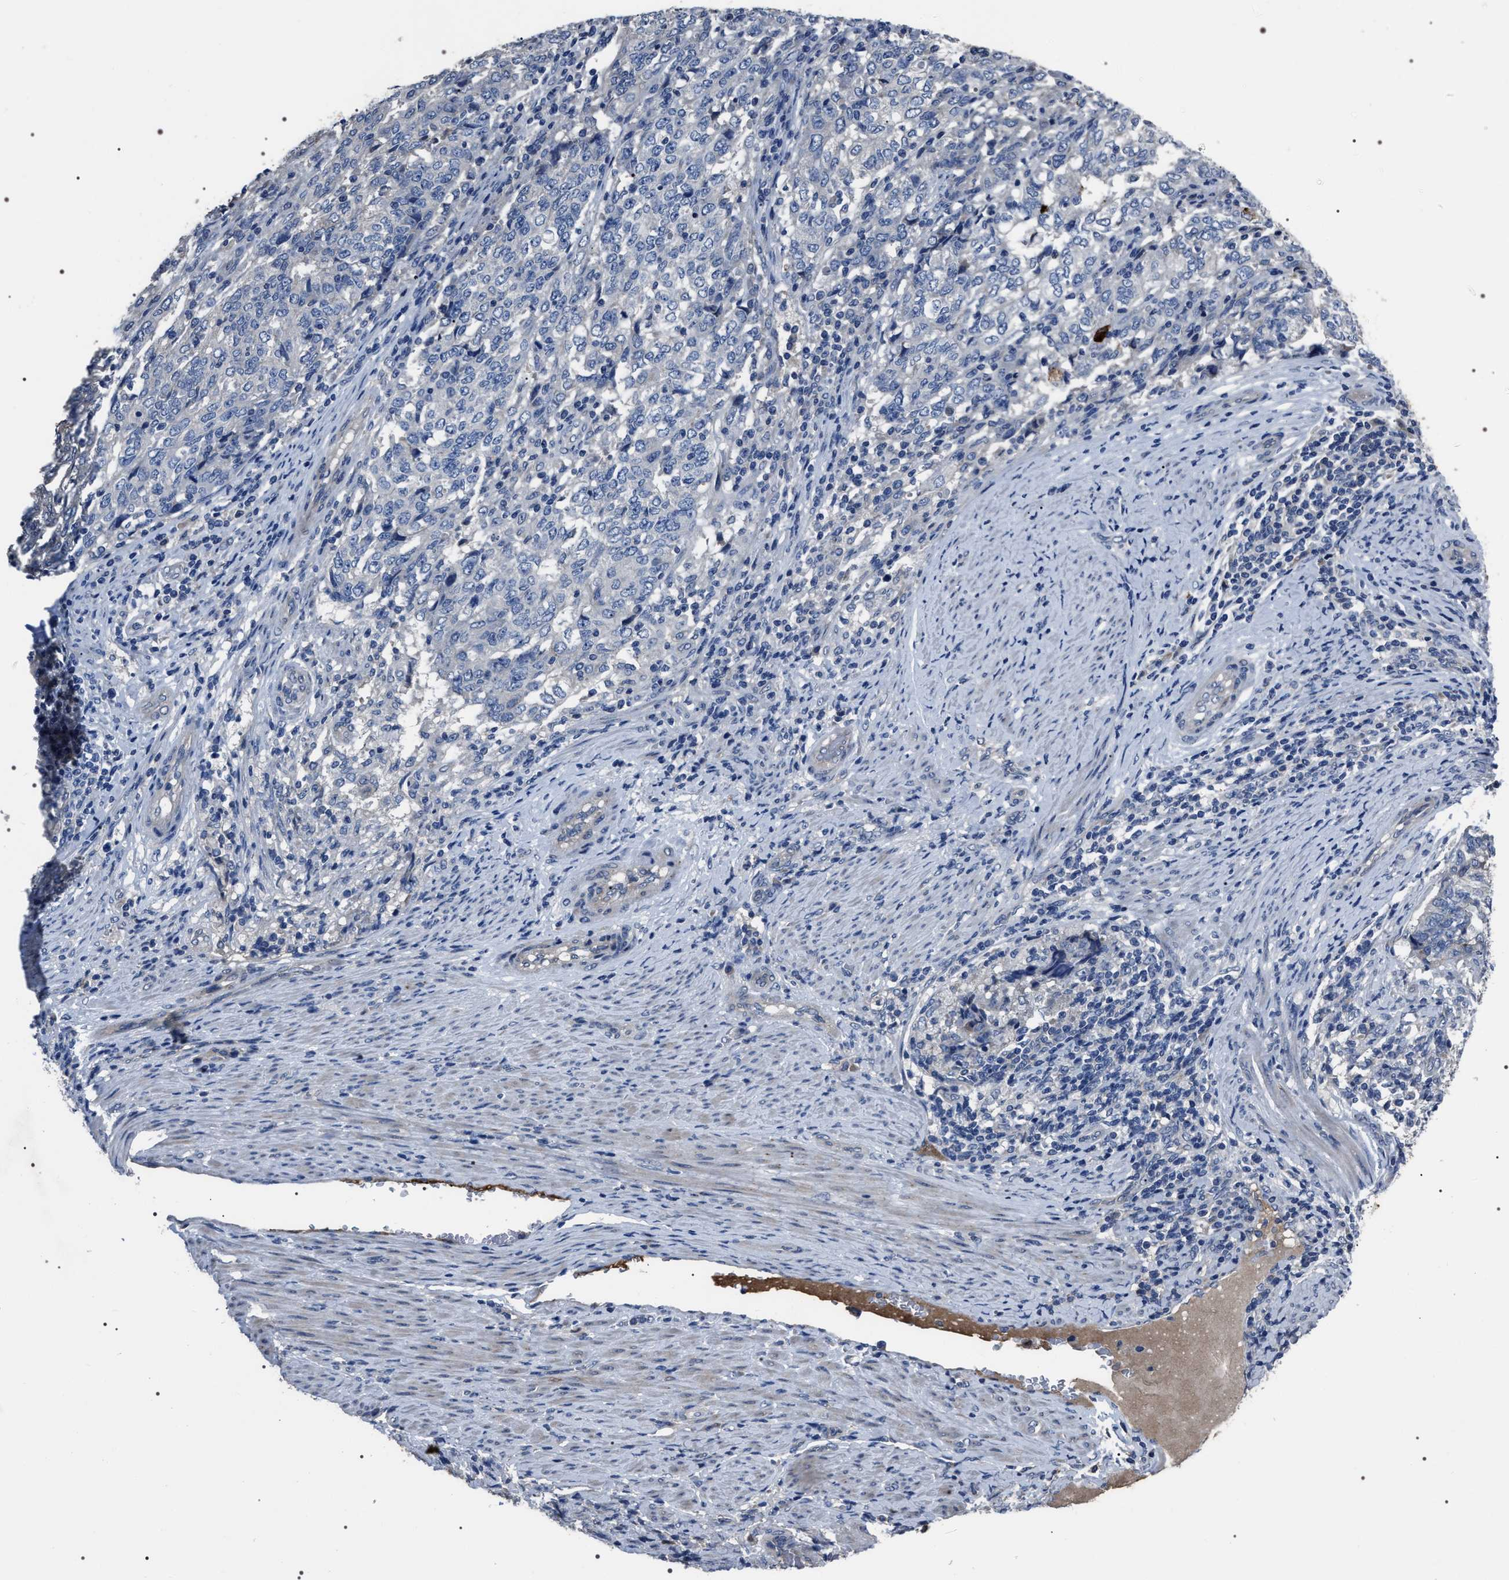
{"staining": {"intensity": "negative", "quantity": "none", "location": "none"}, "tissue": "endometrial cancer", "cell_type": "Tumor cells", "image_type": "cancer", "snomed": [{"axis": "morphology", "description": "Adenocarcinoma, NOS"}, {"axis": "topography", "description": "Endometrium"}], "caption": "DAB (3,3'-diaminobenzidine) immunohistochemical staining of human adenocarcinoma (endometrial) reveals no significant positivity in tumor cells.", "gene": "TRIM54", "patient": {"sex": "female", "age": 80}}